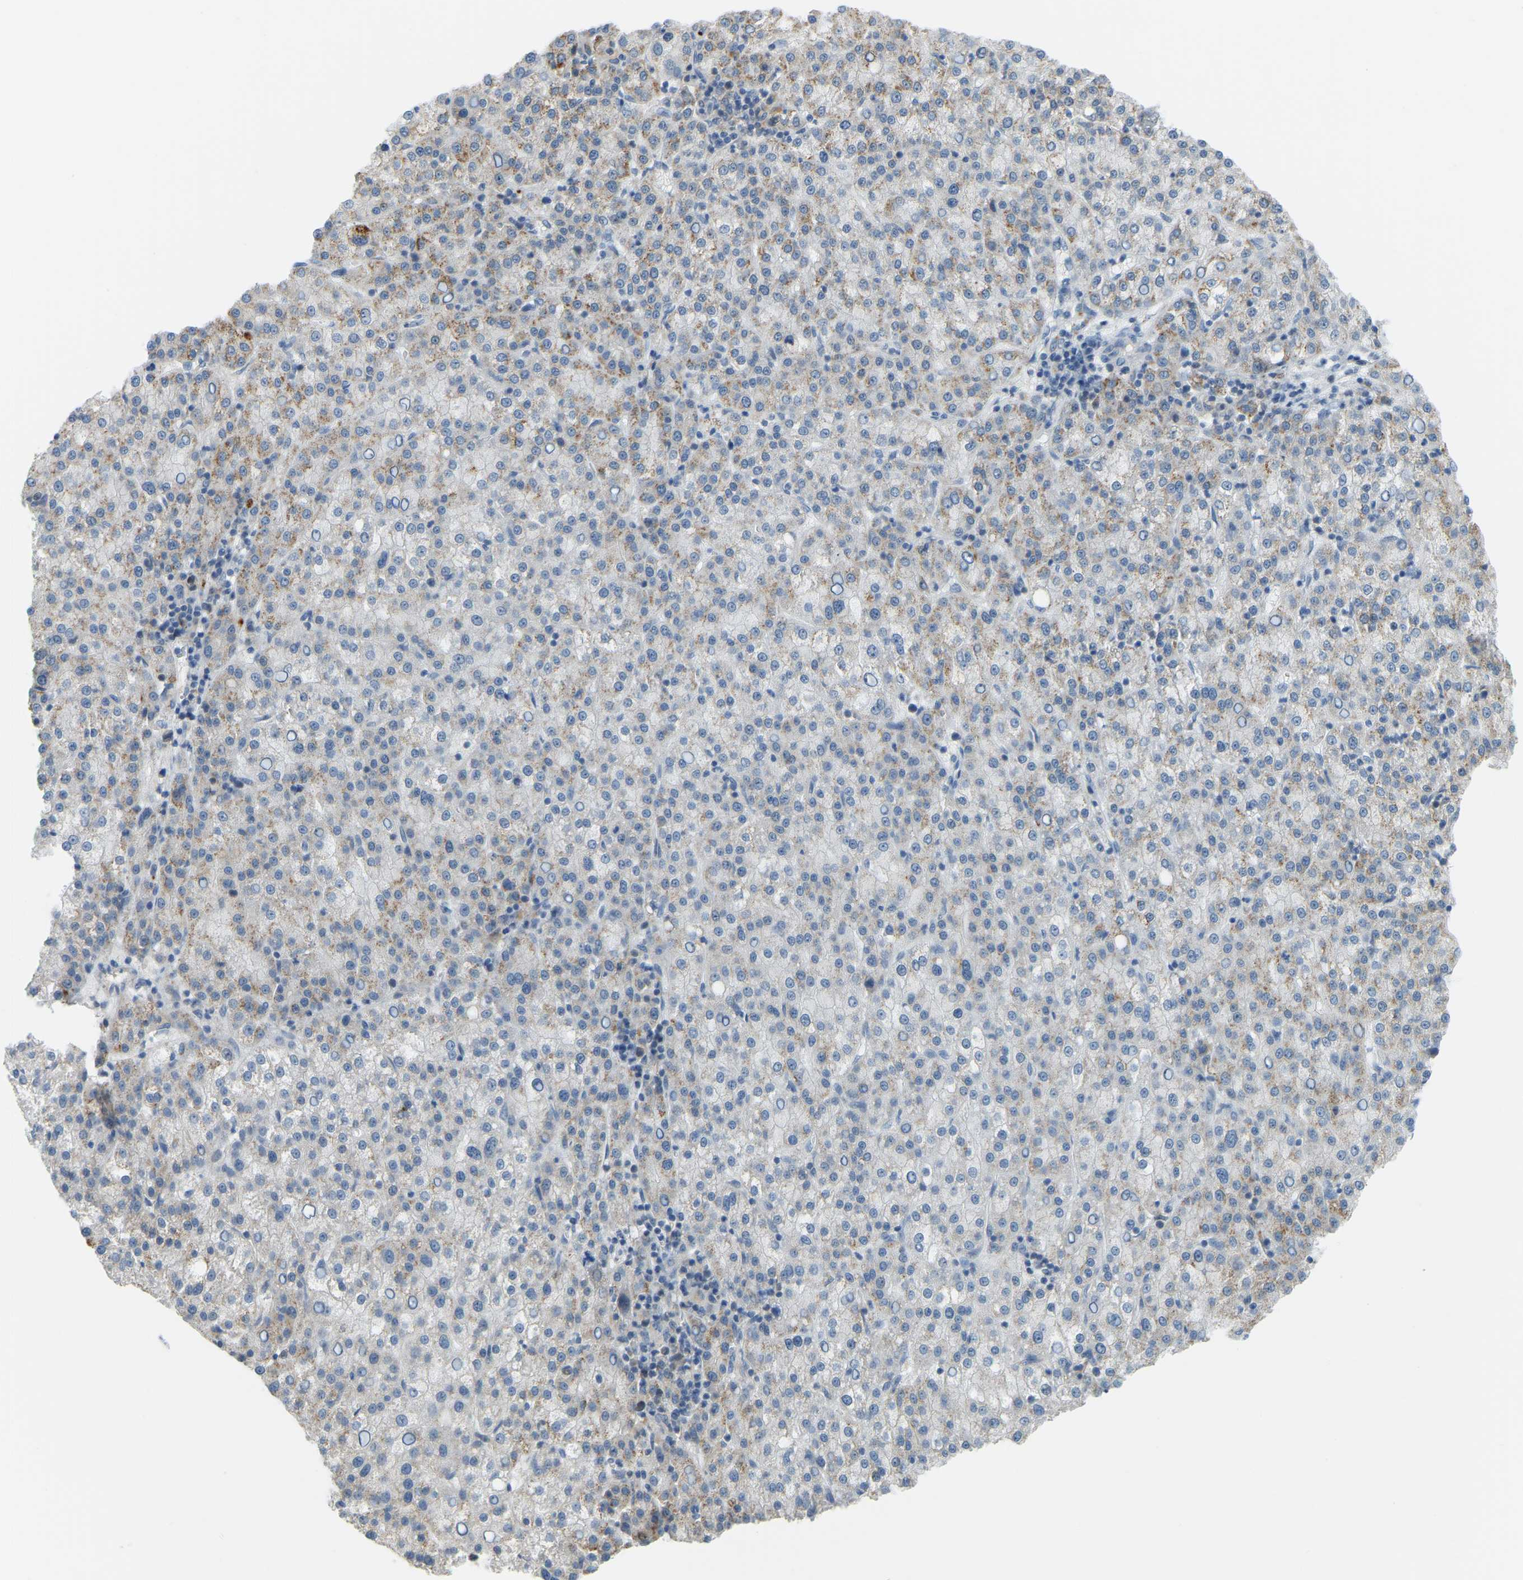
{"staining": {"intensity": "moderate", "quantity": "25%-75%", "location": "cytoplasmic/membranous"}, "tissue": "liver cancer", "cell_type": "Tumor cells", "image_type": "cancer", "snomed": [{"axis": "morphology", "description": "Carcinoma, Hepatocellular, NOS"}, {"axis": "topography", "description": "Liver"}], "caption": "Liver hepatocellular carcinoma stained with a brown dye exhibits moderate cytoplasmic/membranous positive positivity in about 25%-75% of tumor cells.", "gene": "NME8", "patient": {"sex": "female", "age": 58}}